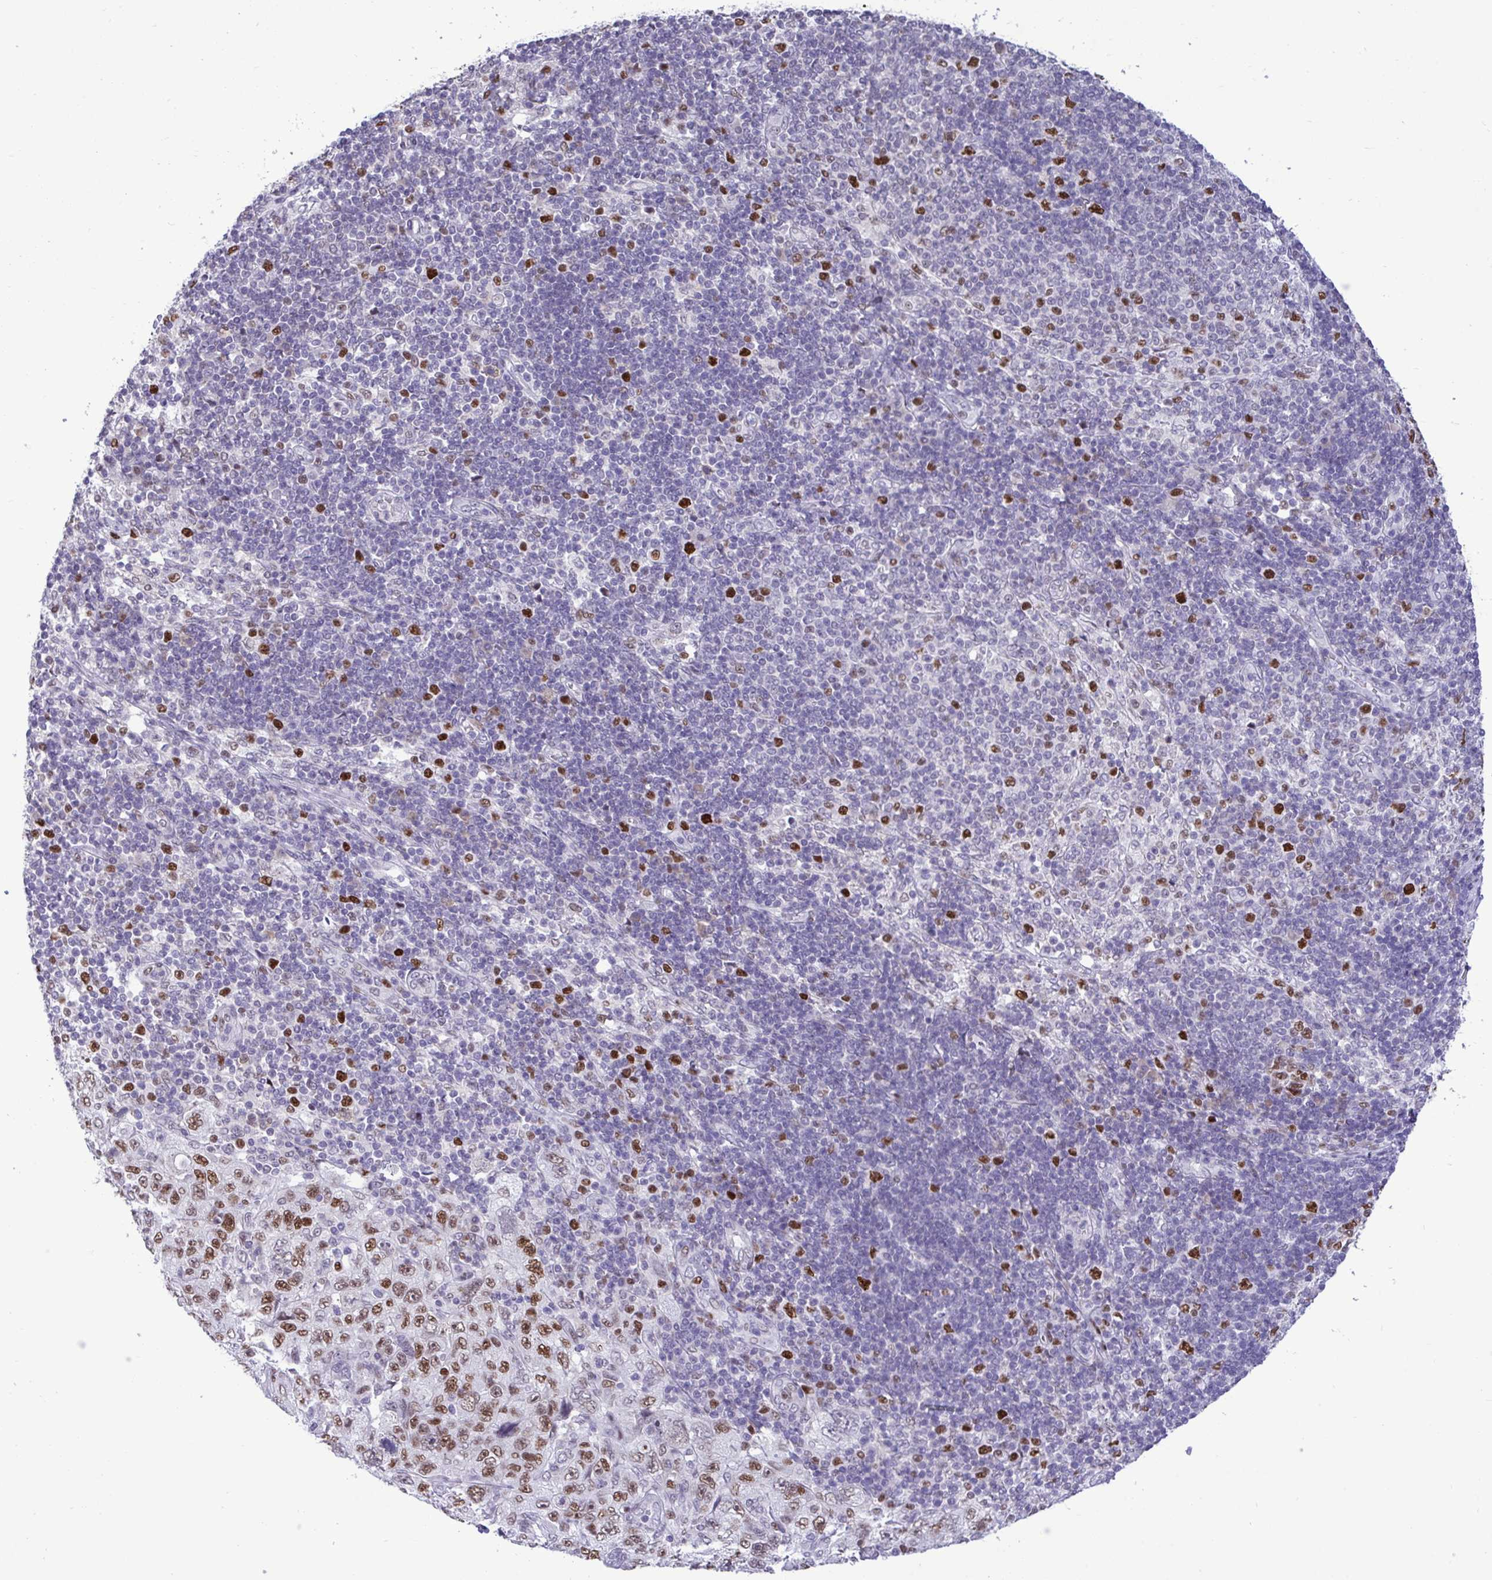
{"staining": {"intensity": "moderate", "quantity": ">75%", "location": "nuclear"}, "tissue": "pancreatic cancer", "cell_type": "Tumor cells", "image_type": "cancer", "snomed": [{"axis": "morphology", "description": "Adenocarcinoma, NOS"}, {"axis": "topography", "description": "Pancreas"}], "caption": "Pancreatic cancer stained with immunohistochemistry (IHC) demonstrates moderate nuclear expression in about >75% of tumor cells. Using DAB (3,3'-diaminobenzidine) (brown) and hematoxylin (blue) stains, captured at high magnification using brightfield microscopy.", "gene": "C1QL2", "patient": {"sex": "male", "age": 68}}